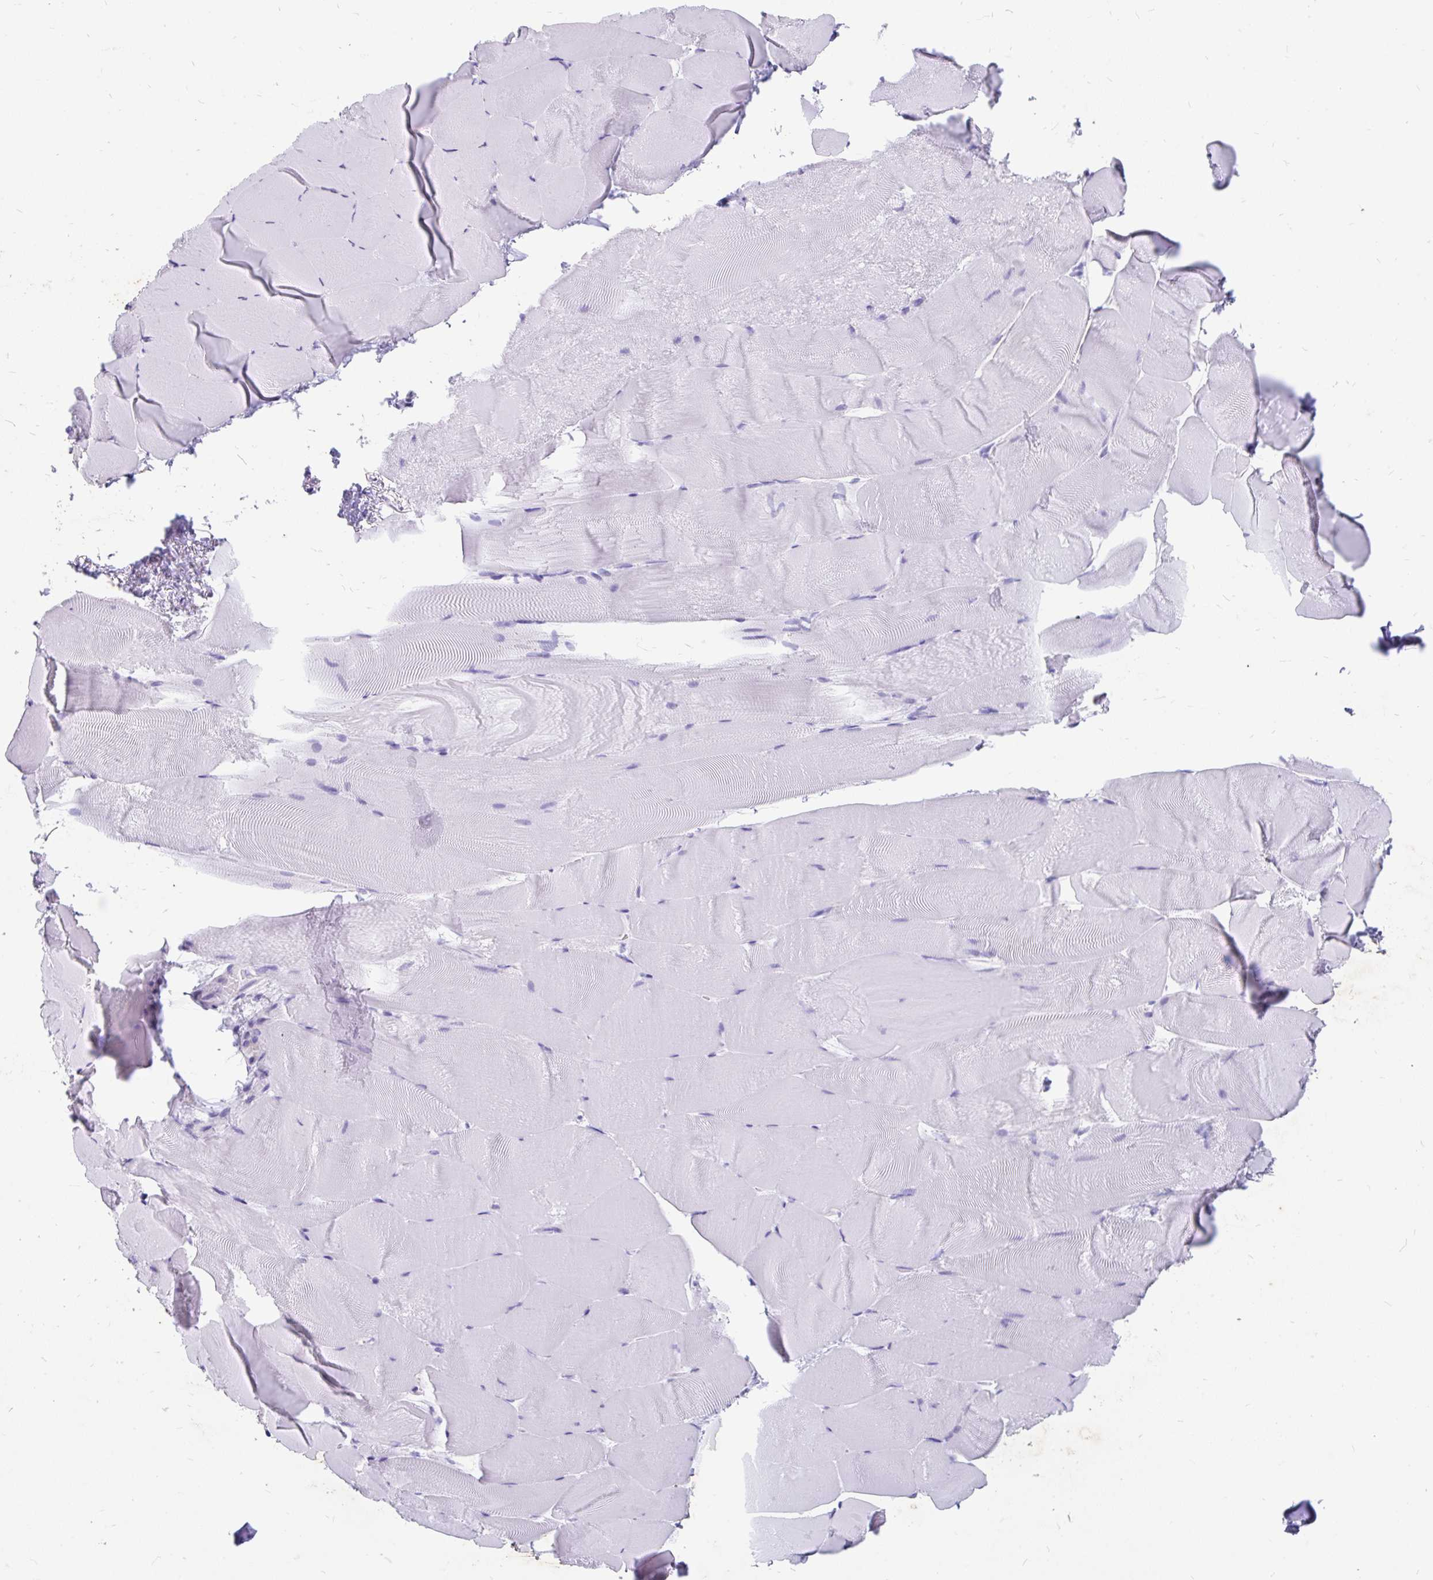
{"staining": {"intensity": "negative", "quantity": "none", "location": "none"}, "tissue": "skeletal muscle", "cell_type": "Myocytes", "image_type": "normal", "snomed": [{"axis": "morphology", "description": "Normal tissue, NOS"}, {"axis": "topography", "description": "Skeletal muscle"}], "caption": "Unremarkable skeletal muscle was stained to show a protein in brown. There is no significant staining in myocytes. (DAB immunohistochemistry (IHC) visualized using brightfield microscopy, high magnification).", "gene": "EML5", "patient": {"sex": "female", "age": 64}}